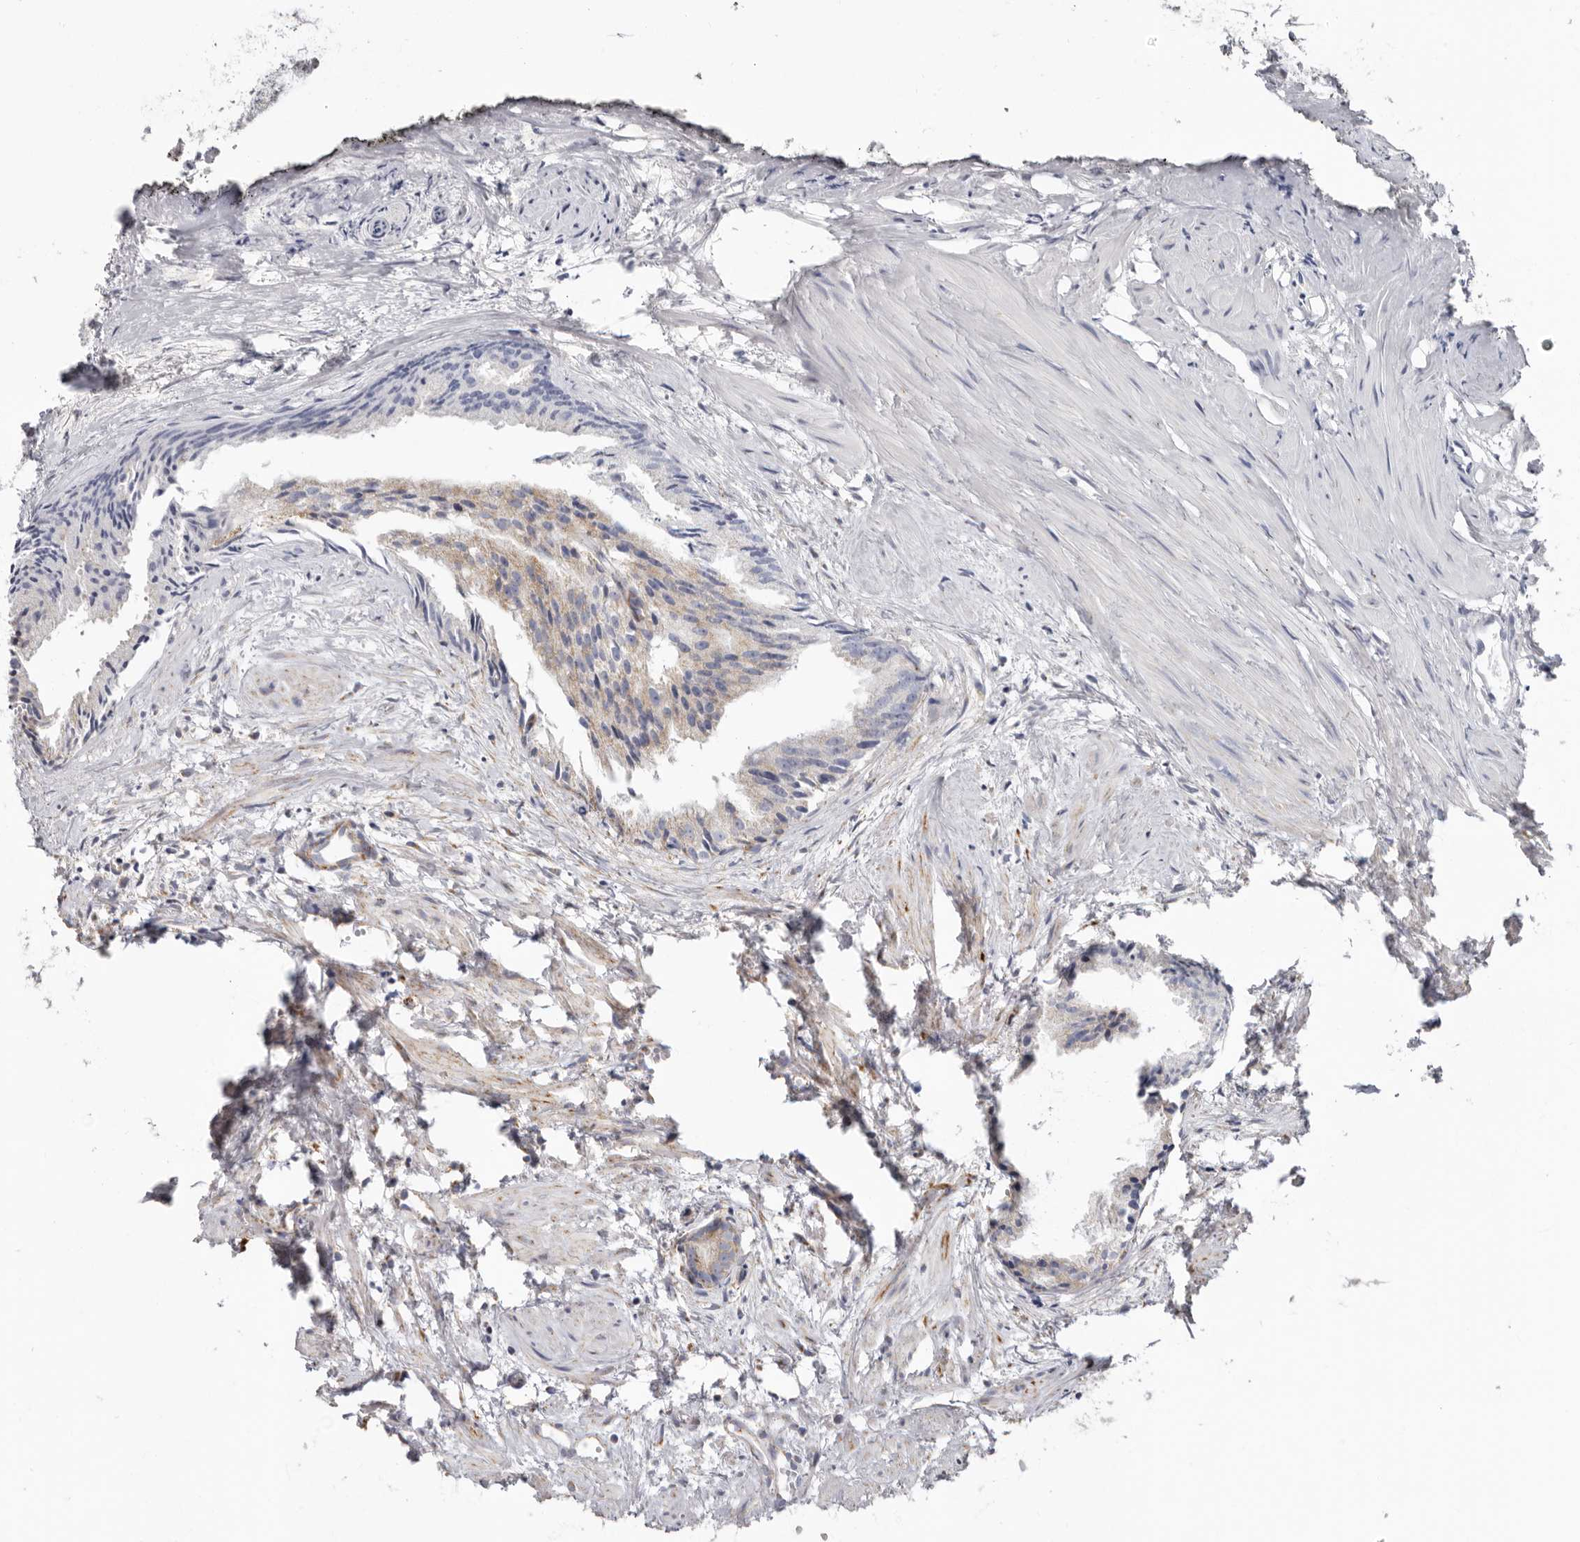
{"staining": {"intensity": "weak", "quantity": "<25%", "location": "cytoplasmic/membranous"}, "tissue": "prostate cancer", "cell_type": "Tumor cells", "image_type": "cancer", "snomed": [{"axis": "morphology", "description": "Adenocarcinoma, Low grade"}, {"axis": "topography", "description": "Prostate"}], "caption": "Human prostate adenocarcinoma (low-grade) stained for a protein using immunohistochemistry reveals no positivity in tumor cells.", "gene": "RSPO2", "patient": {"sex": "male", "age": 88}}